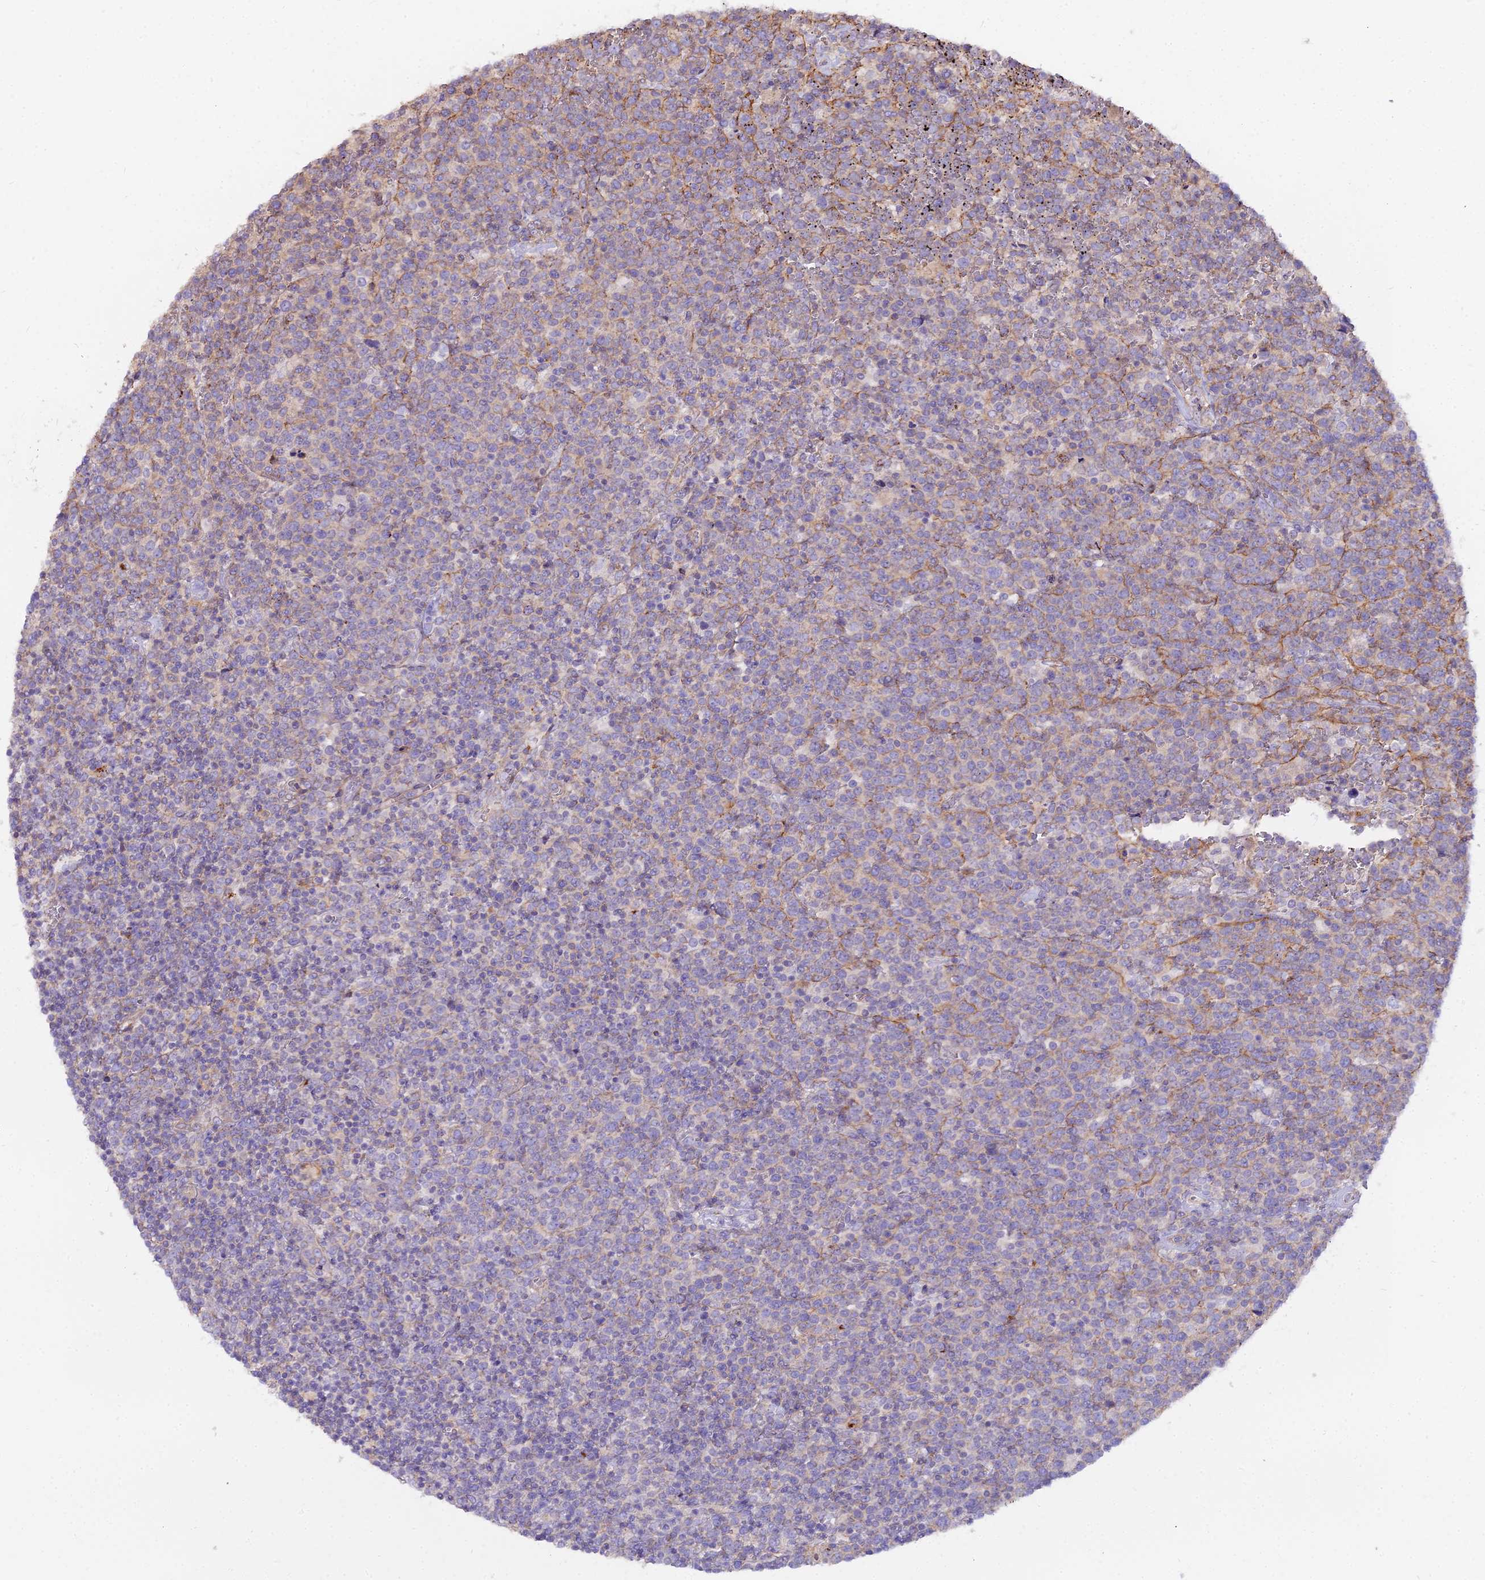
{"staining": {"intensity": "negative", "quantity": "none", "location": "none"}, "tissue": "lymphoma", "cell_type": "Tumor cells", "image_type": "cancer", "snomed": [{"axis": "morphology", "description": "Malignant lymphoma, non-Hodgkin's type, High grade"}, {"axis": "topography", "description": "Lymph node"}], "caption": "The micrograph shows no staining of tumor cells in lymphoma. Nuclei are stained in blue.", "gene": "GLYAT", "patient": {"sex": "male", "age": 61}}